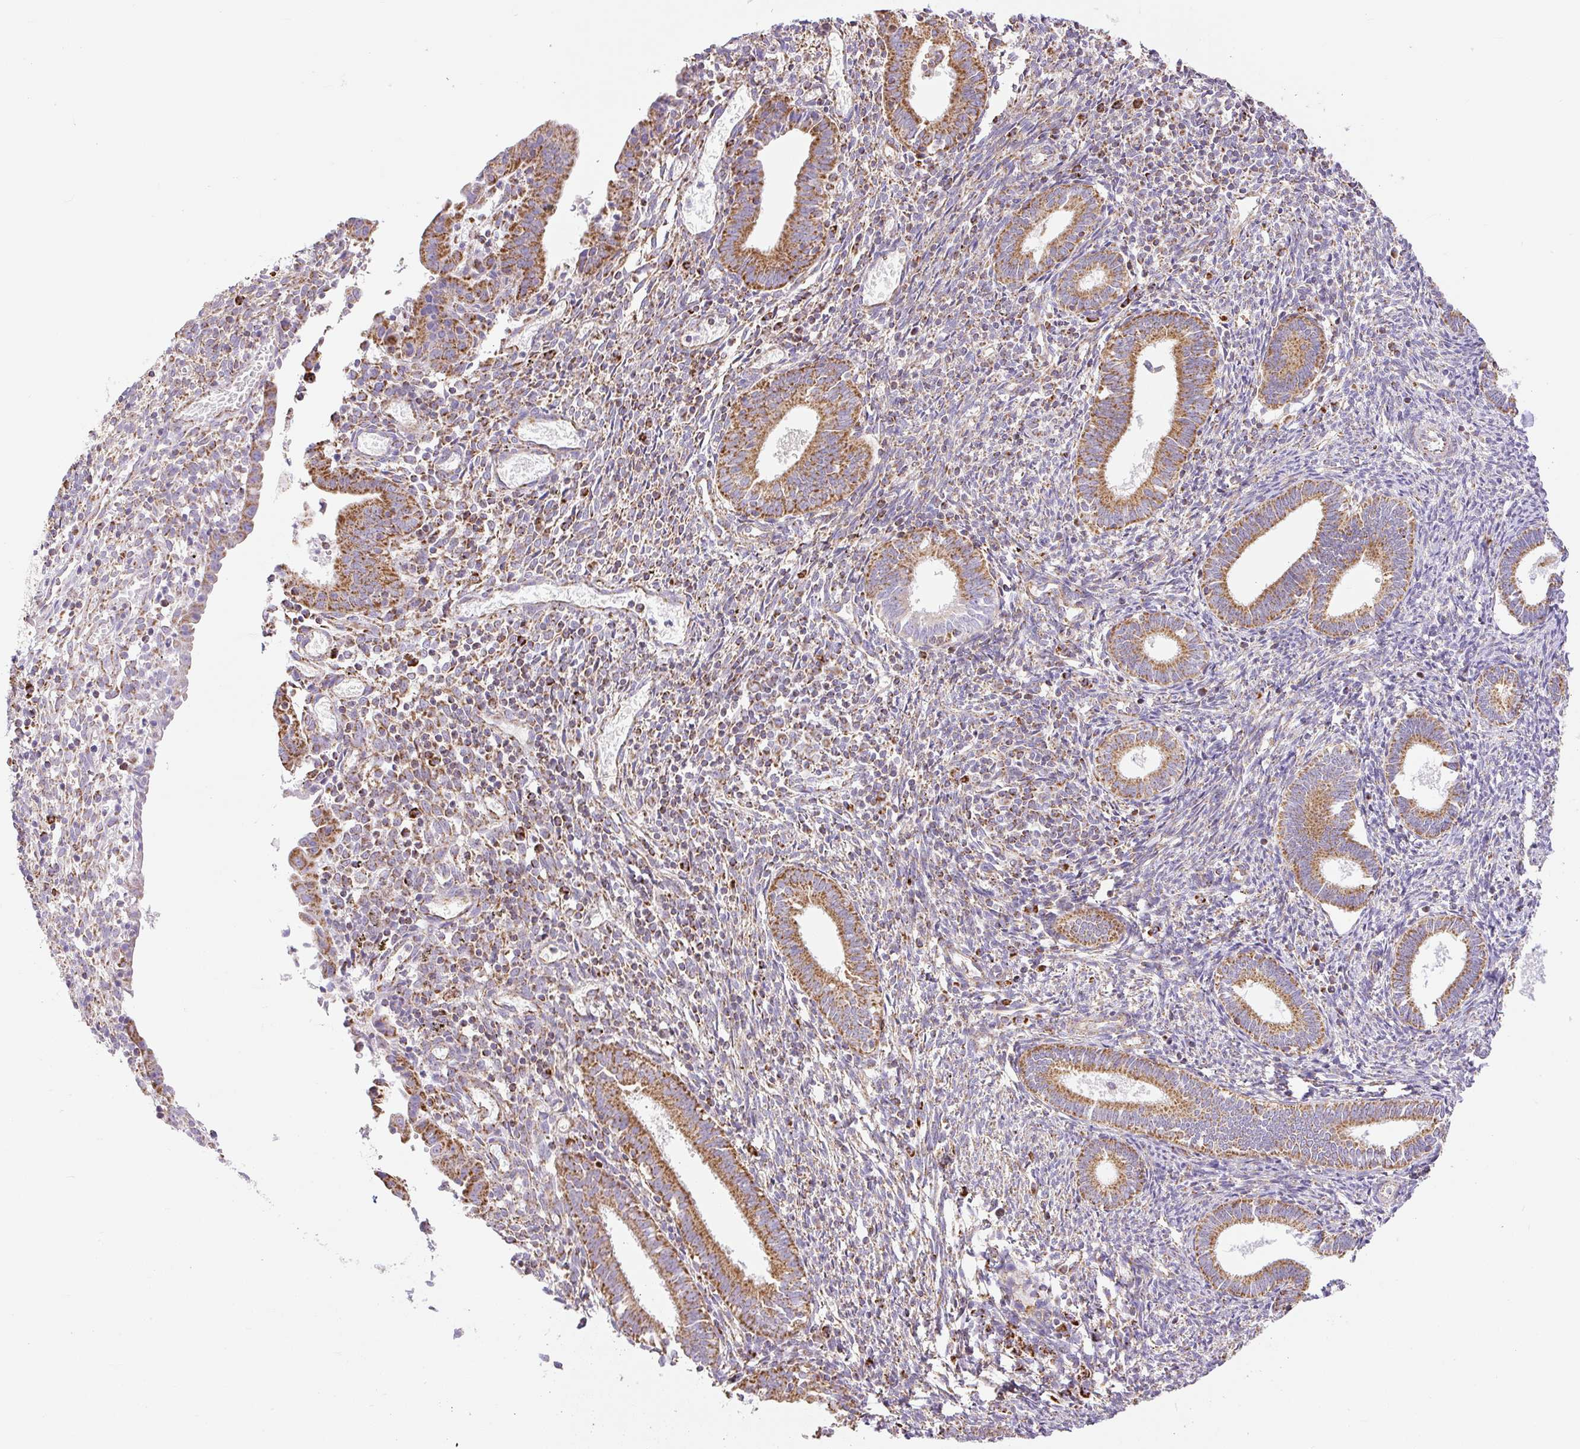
{"staining": {"intensity": "moderate", "quantity": ">75%", "location": "cytoplasmic/membranous"}, "tissue": "endometrium", "cell_type": "Cells in endometrial stroma", "image_type": "normal", "snomed": [{"axis": "morphology", "description": "Normal tissue, NOS"}, {"axis": "topography", "description": "Endometrium"}], "caption": "Immunohistochemical staining of unremarkable human endometrium demonstrates >75% levels of moderate cytoplasmic/membranous protein positivity in approximately >75% of cells in endometrial stroma.", "gene": "DAAM2", "patient": {"sex": "female", "age": 41}}